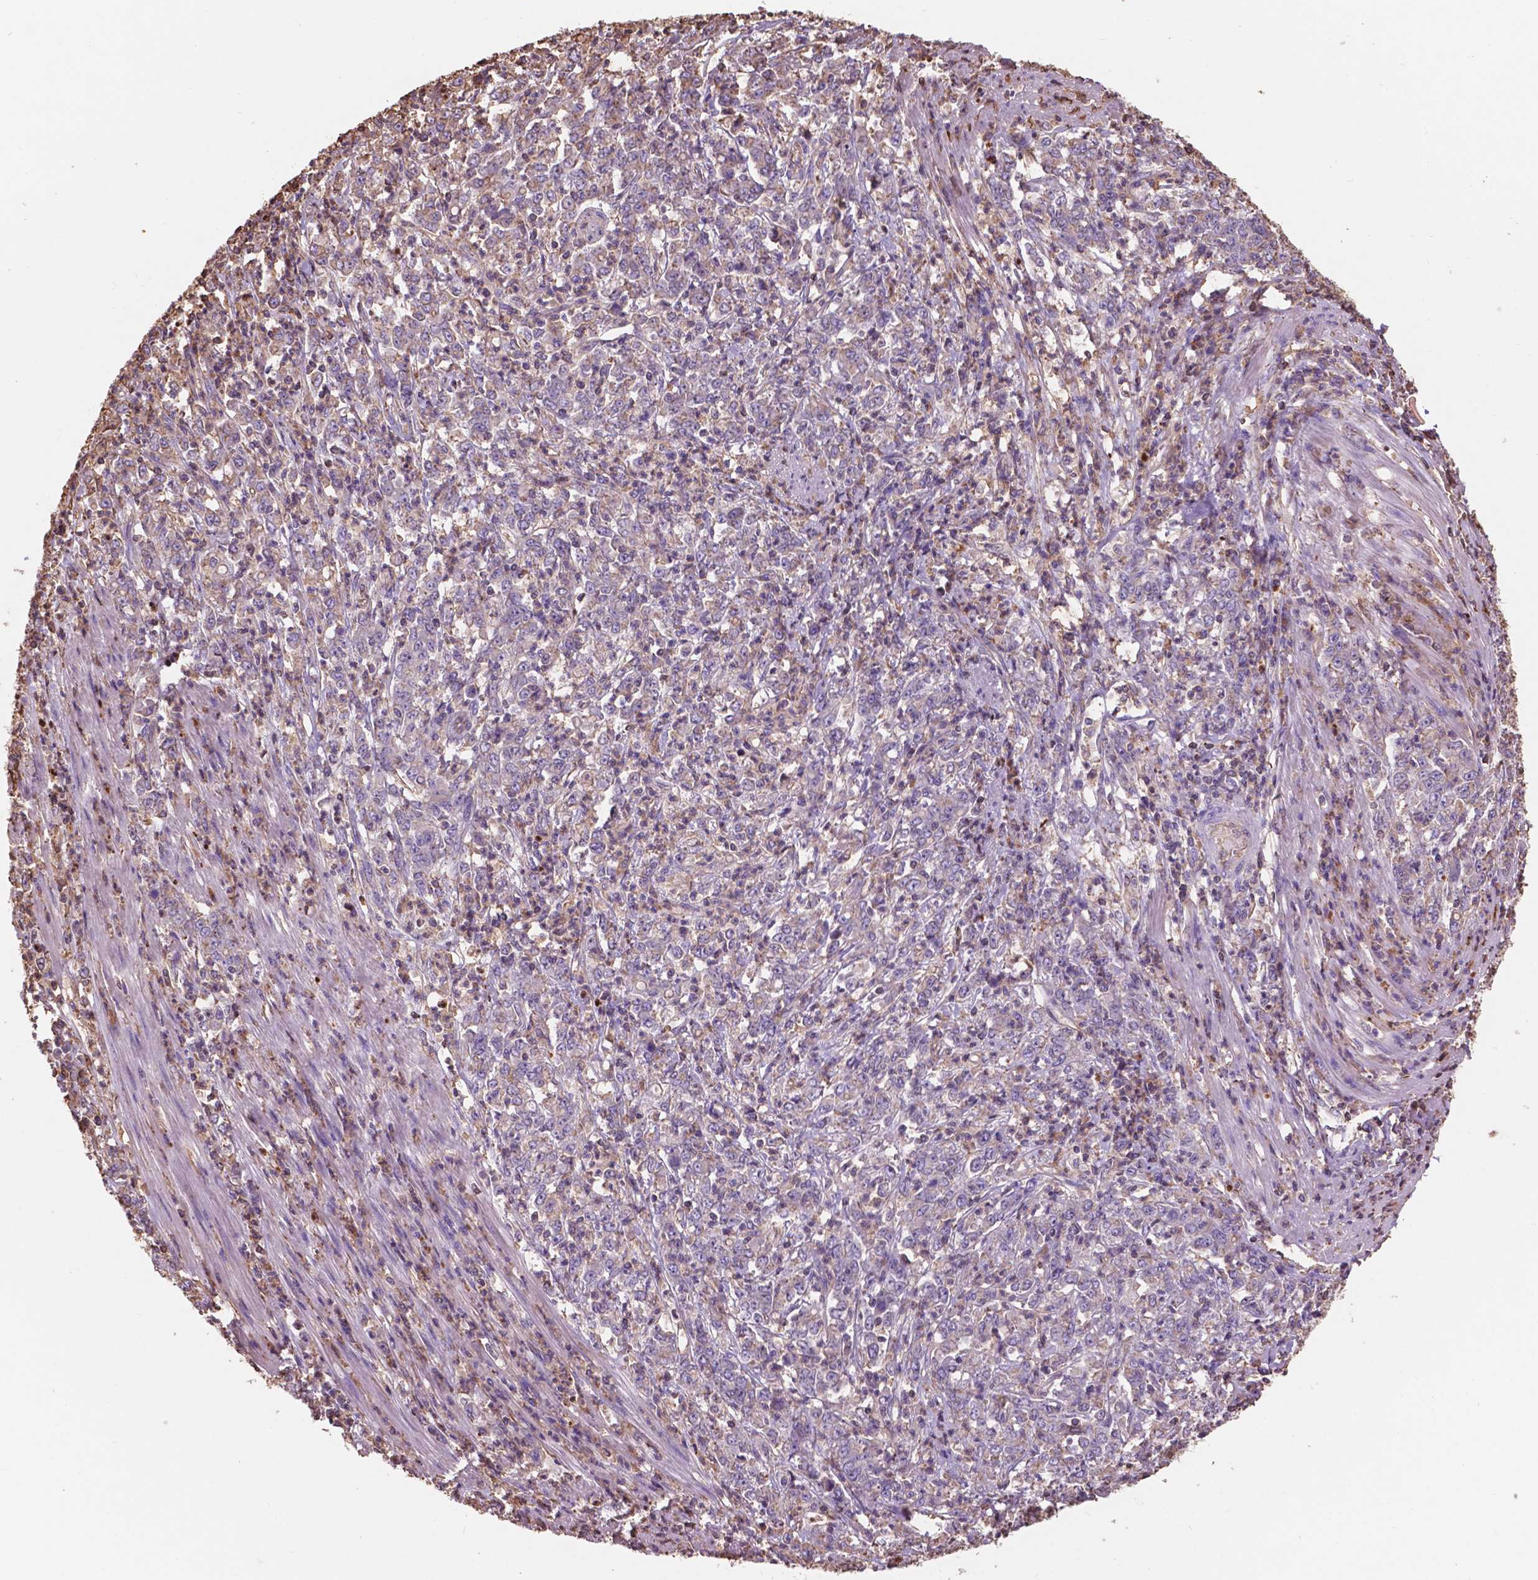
{"staining": {"intensity": "negative", "quantity": "none", "location": "none"}, "tissue": "stomach cancer", "cell_type": "Tumor cells", "image_type": "cancer", "snomed": [{"axis": "morphology", "description": "Adenocarcinoma, NOS"}, {"axis": "topography", "description": "Stomach, lower"}], "caption": "Stomach adenocarcinoma was stained to show a protein in brown. There is no significant expression in tumor cells.", "gene": "NIPA2", "patient": {"sex": "female", "age": 71}}